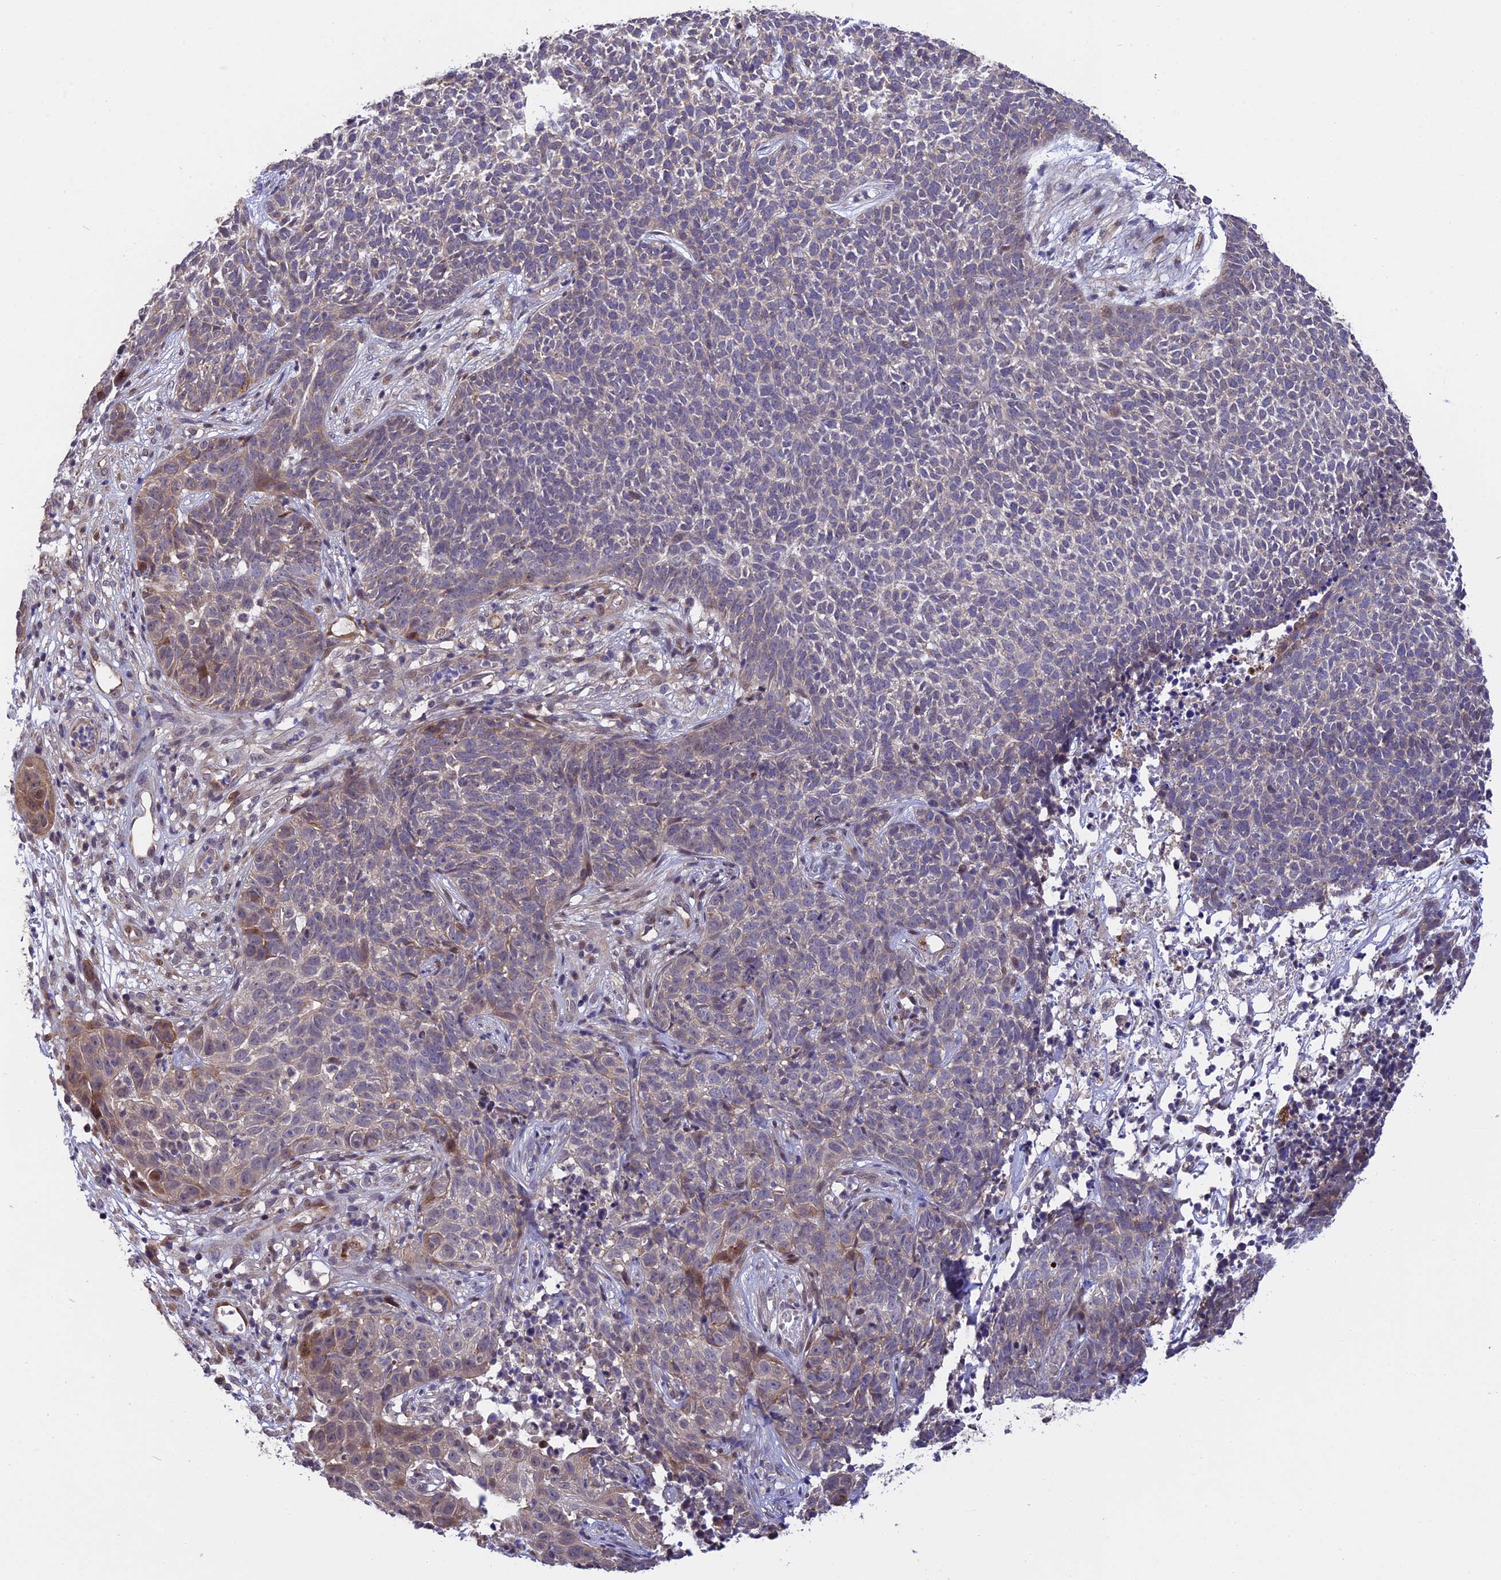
{"staining": {"intensity": "weak", "quantity": "<25%", "location": "cytoplasmic/membranous,nuclear"}, "tissue": "skin cancer", "cell_type": "Tumor cells", "image_type": "cancer", "snomed": [{"axis": "morphology", "description": "Basal cell carcinoma"}, {"axis": "topography", "description": "Skin"}], "caption": "Tumor cells are negative for brown protein staining in skin basal cell carcinoma.", "gene": "MFSD2A", "patient": {"sex": "female", "age": 84}}